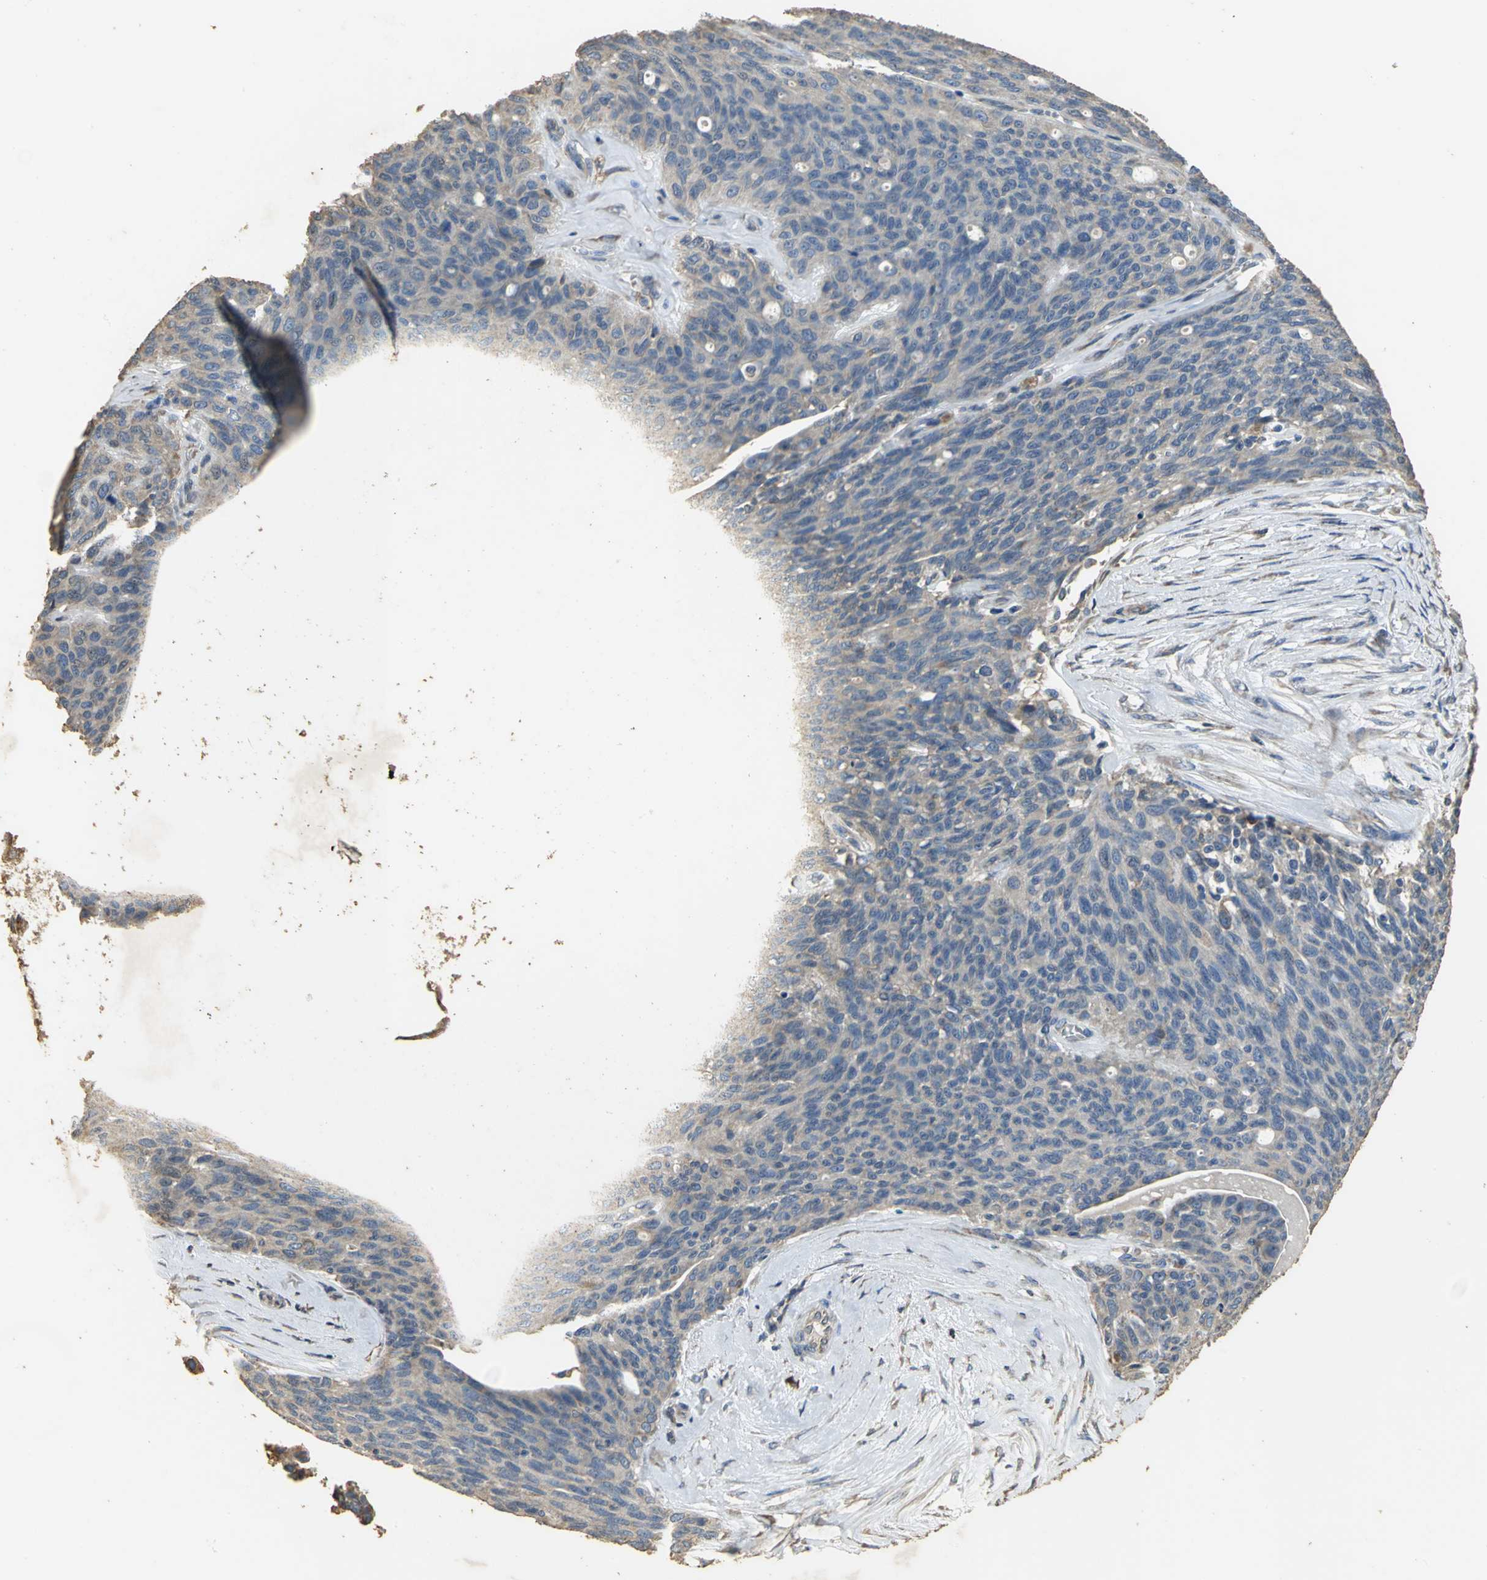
{"staining": {"intensity": "weak", "quantity": "25%-75%", "location": "cytoplasmic/membranous"}, "tissue": "ovarian cancer", "cell_type": "Tumor cells", "image_type": "cancer", "snomed": [{"axis": "morphology", "description": "Carcinoma, endometroid"}, {"axis": "topography", "description": "Ovary"}], "caption": "Immunohistochemistry photomicrograph of human ovarian endometroid carcinoma stained for a protein (brown), which displays low levels of weak cytoplasmic/membranous positivity in about 25%-75% of tumor cells.", "gene": "ACSL4", "patient": {"sex": "female", "age": 60}}